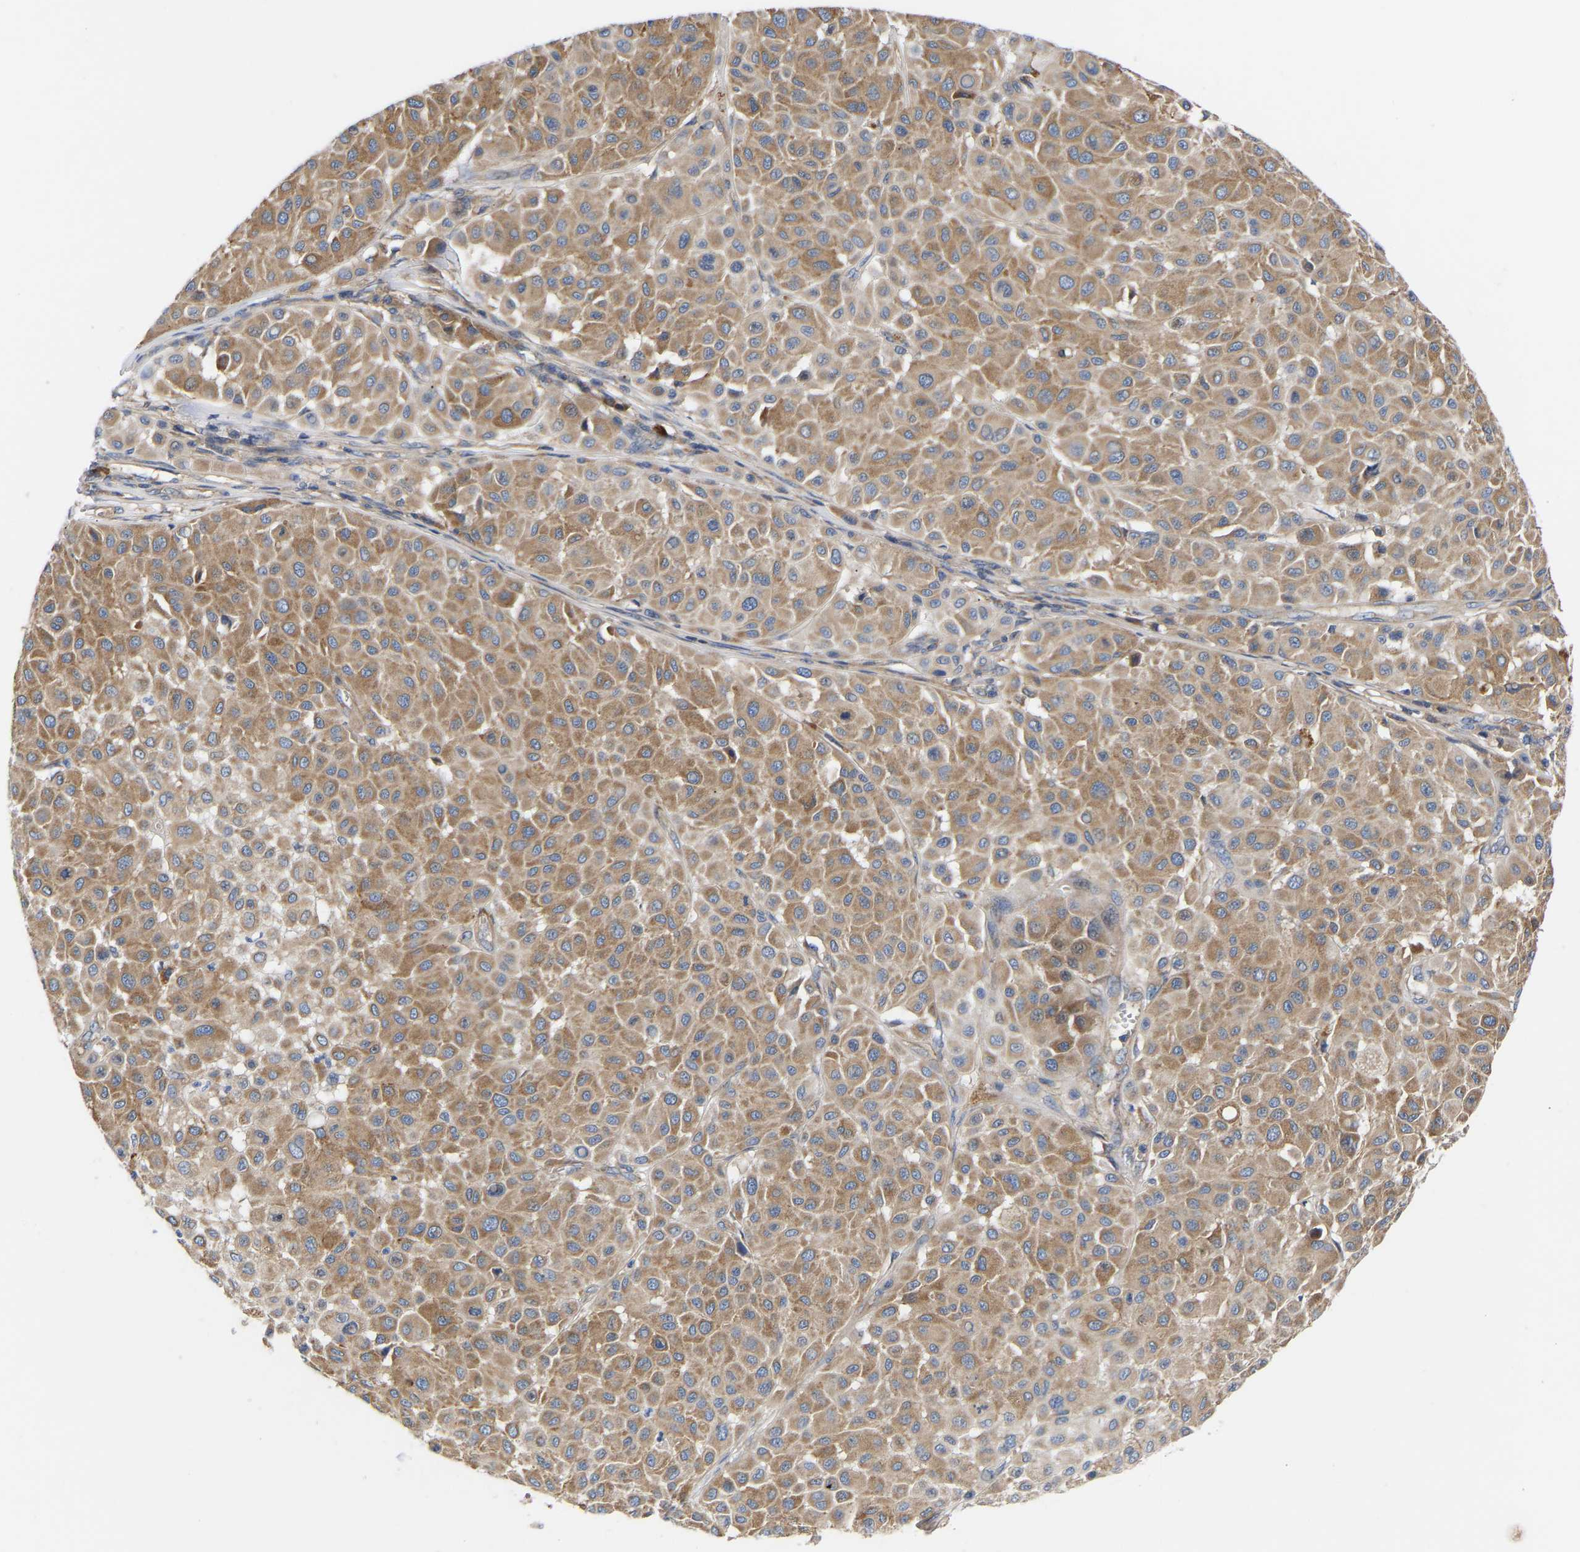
{"staining": {"intensity": "moderate", "quantity": ">75%", "location": "cytoplasmic/membranous"}, "tissue": "melanoma", "cell_type": "Tumor cells", "image_type": "cancer", "snomed": [{"axis": "morphology", "description": "Malignant melanoma, Metastatic site"}, {"axis": "topography", "description": "Soft tissue"}], "caption": "Immunohistochemistry (IHC) image of neoplastic tissue: malignant melanoma (metastatic site) stained using immunohistochemistry displays medium levels of moderate protein expression localized specifically in the cytoplasmic/membranous of tumor cells, appearing as a cytoplasmic/membranous brown color.", "gene": "AIMP2", "patient": {"sex": "male", "age": 41}}